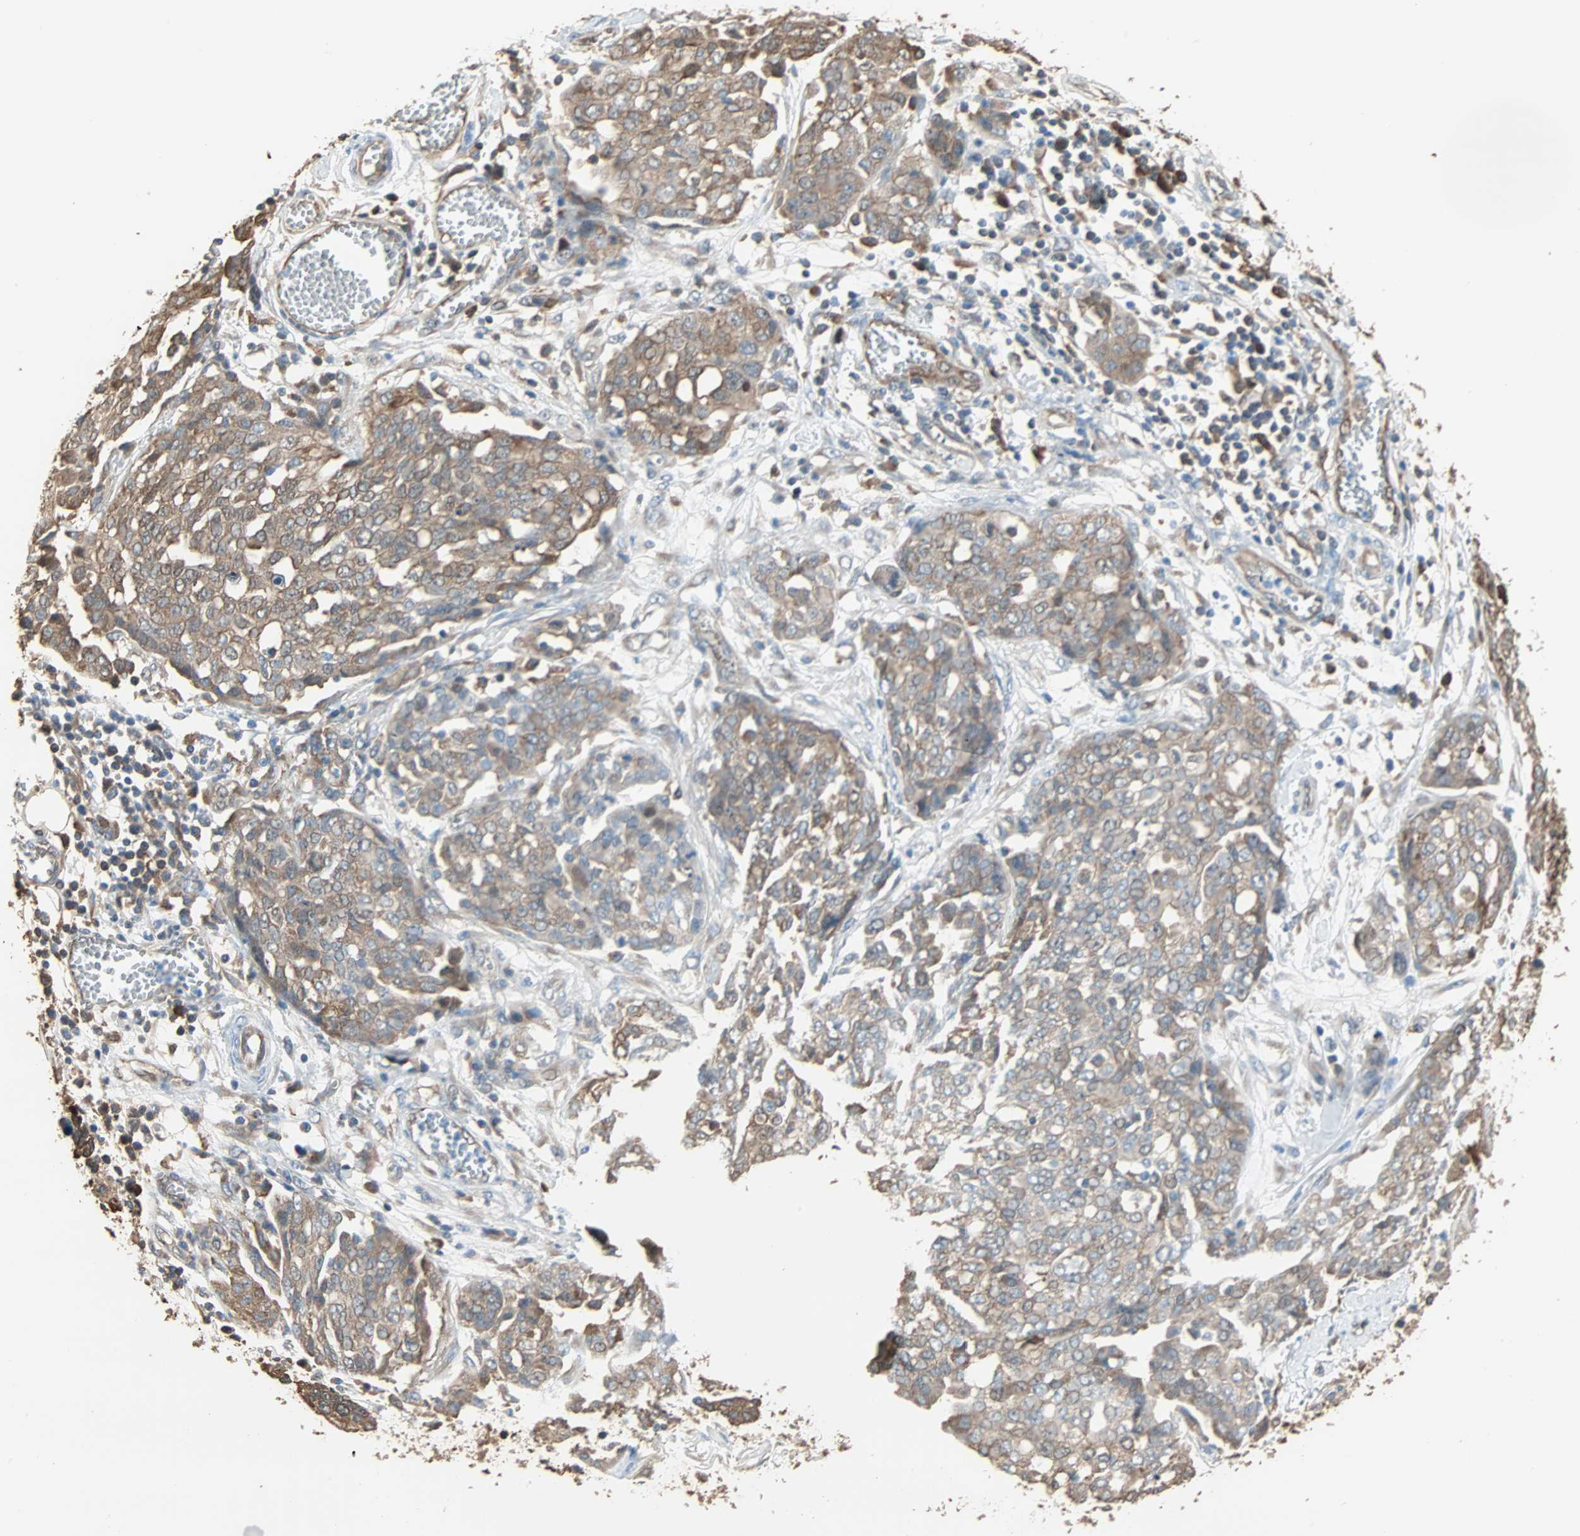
{"staining": {"intensity": "moderate", "quantity": ">75%", "location": "cytoplasmic/membranous"}, "tissue": "ovarian cancer", "cell_type": "Tumor cells", "image_type": "cancer", "snomed": [{"axis": "morphology", "description": "Cystadenocarcinoma, serous, NOS"}, {"axis": "topography", "description": "Soft tissue"}, {"axis": "topography", "description": "Ovary"}], "caption": "Tumor cells show medium levels of moderate cytoplasmic/membranous expression in about >75% of cells in ovarian serous cystadenocarcinoma.", "gene": "PRDX1", "patient": {"sex": "female", "age": 57}}